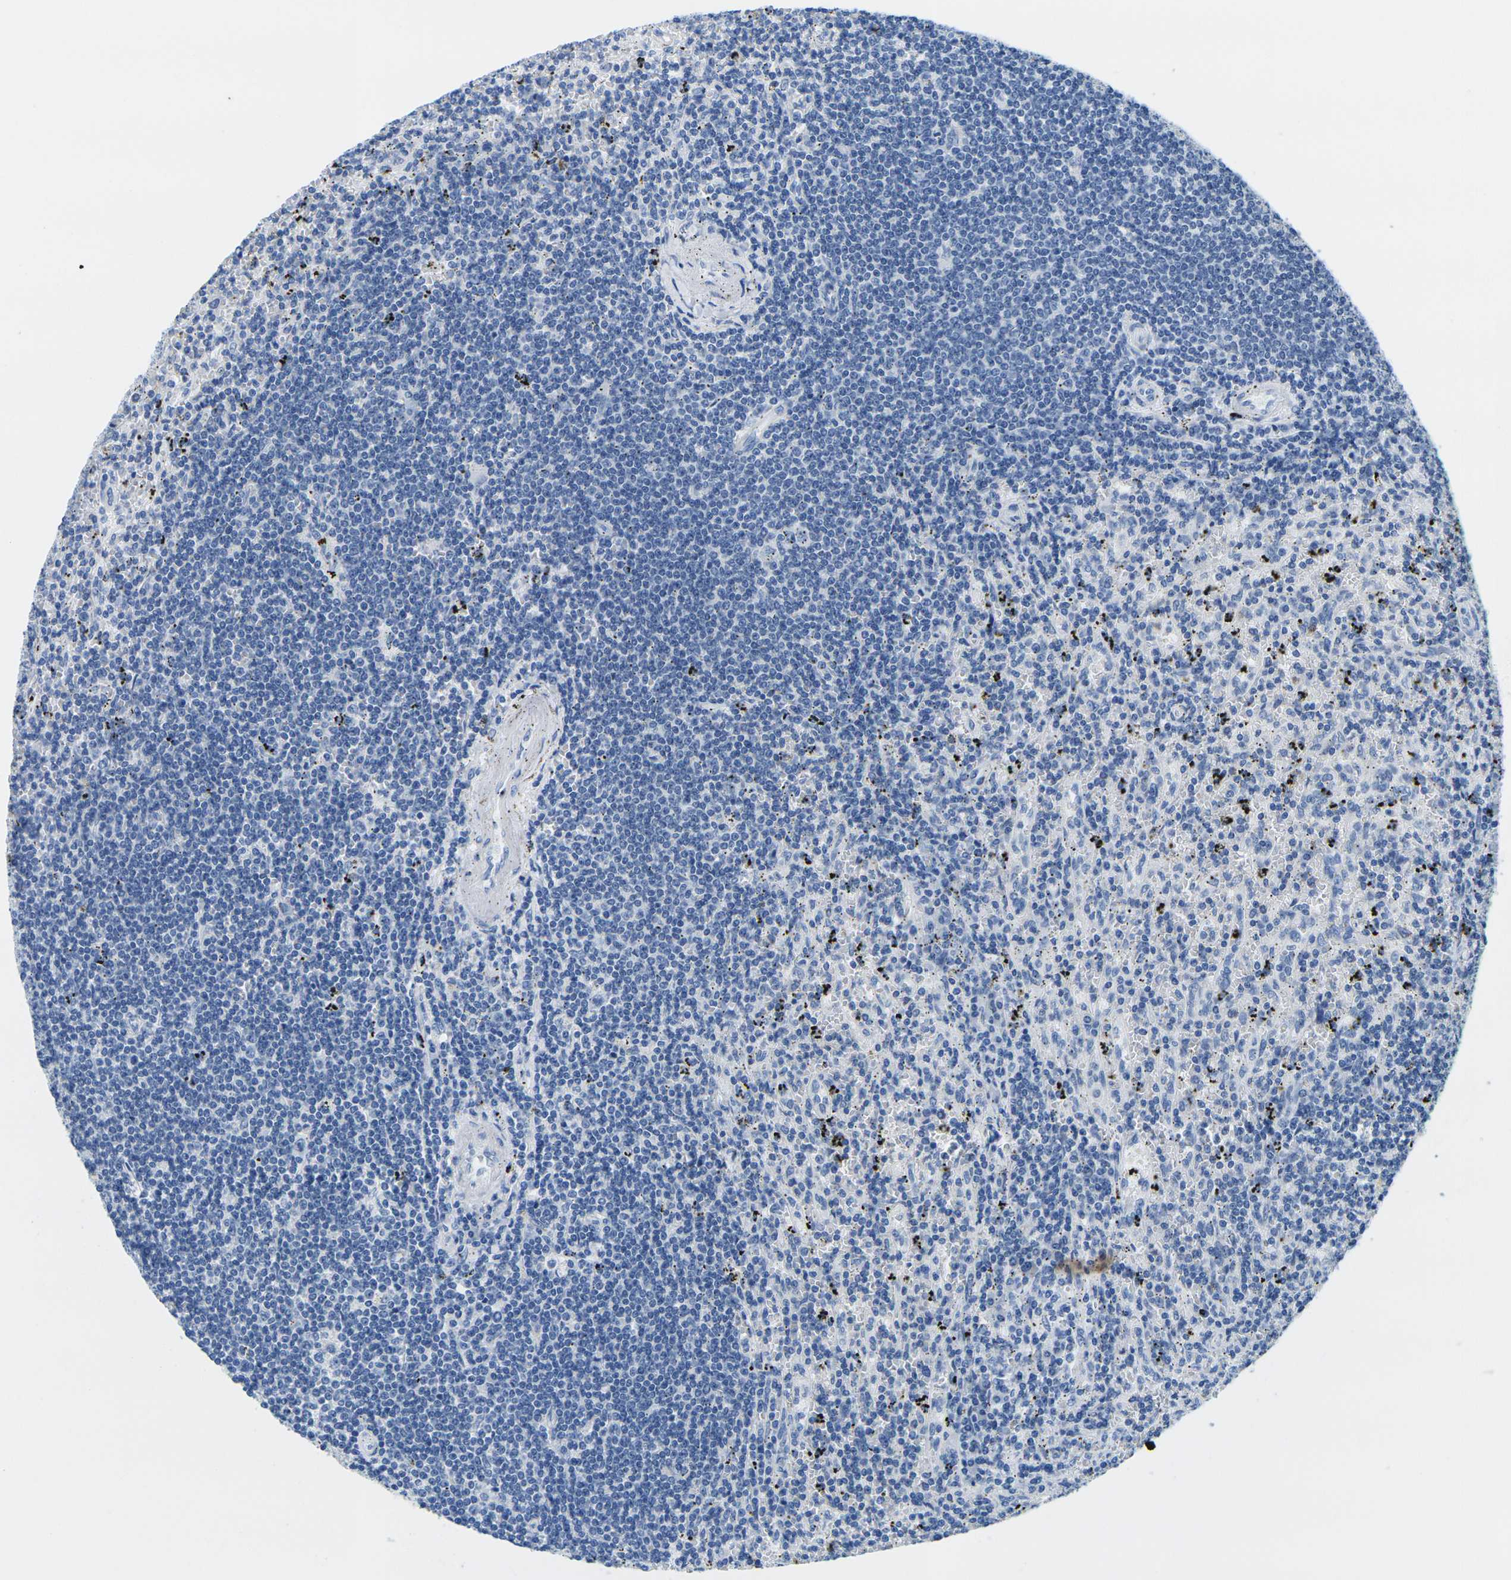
{"staining": {"intensity": "negative", "quantity": "none", "location": "none"}, "tissue": "lymphoma", "cell_type": "Tumor cells", "image_type": "cancer", "snomed": [{"axis": "morphology", "description": "Malignant lymphoma, non-Hodgkin's type, Low grade"}, {"axis": "topography", "description": "Spleen"}], "caption": "An immunohistochemistry (IHC) micrograph of low-grade malignant lymphoma, non-Hodgkin's type is shown. There is no staining in tumor cells of low-grade malignant lymphoma, non-Hodgkin's type.", "gene": "FAM3D", "patient": {"sex": "male", "age": 76}}